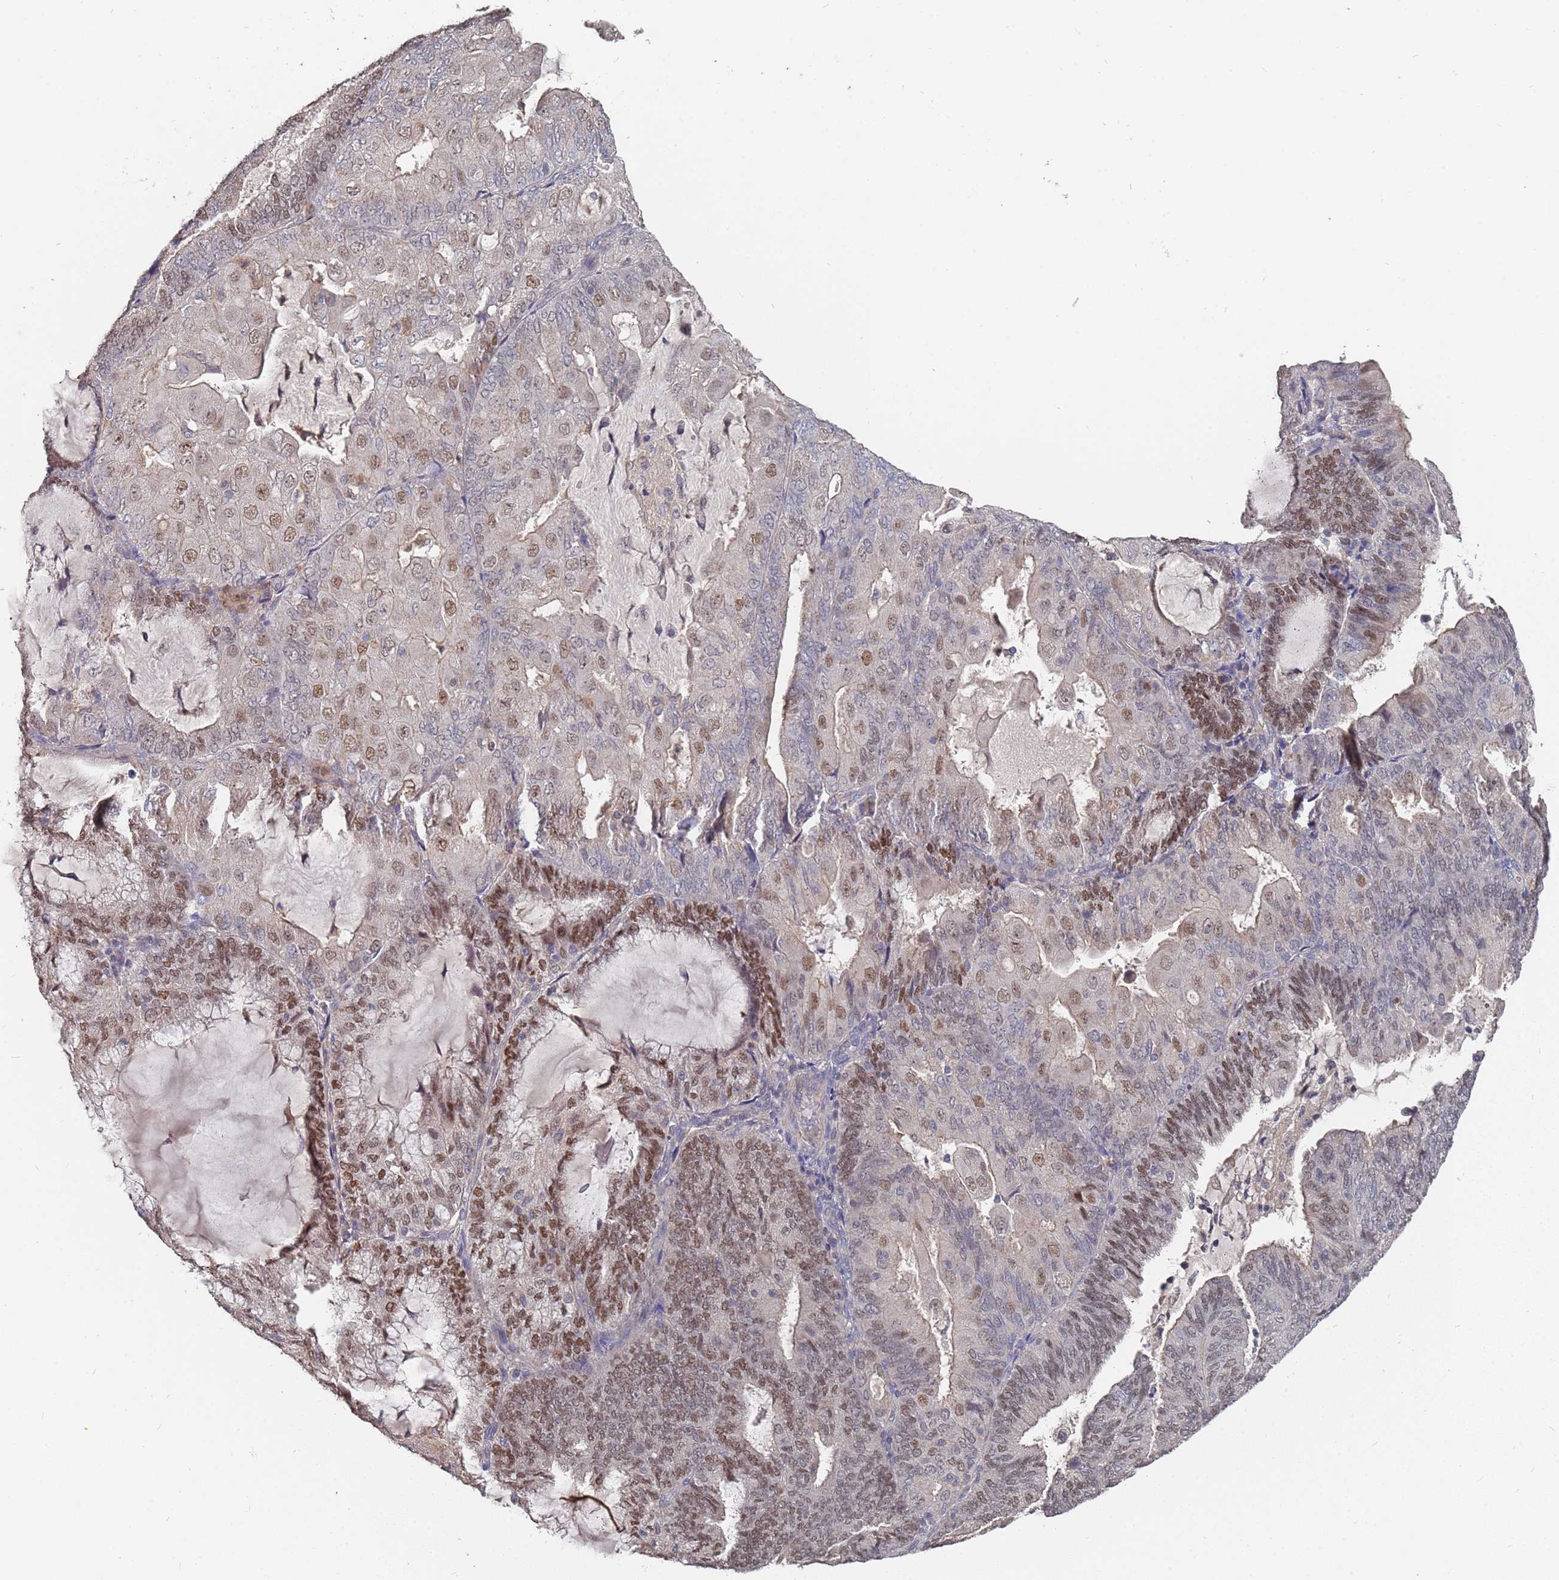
{"staining": {"intensity": "moderate", "quantity": "25%-75%", "location": "nuclear"}, "tissue": "endometrial cancer", "cell_type": "Tumor cells", "image_type": "cancer", "snomed": [{"axis": "morphology", "description": "Adenocarcinoma, NOS"}, {"axis": "topography", "description": "Endometrium"}], "caption": "IHC of endometrial cancer (adenocarcinoma) shows medium levels of moderate nuclear staining in about 25%-75% of tumor cells.", "gene": "TCEANC2", "patient": {"sex": "female", "age": 81}}